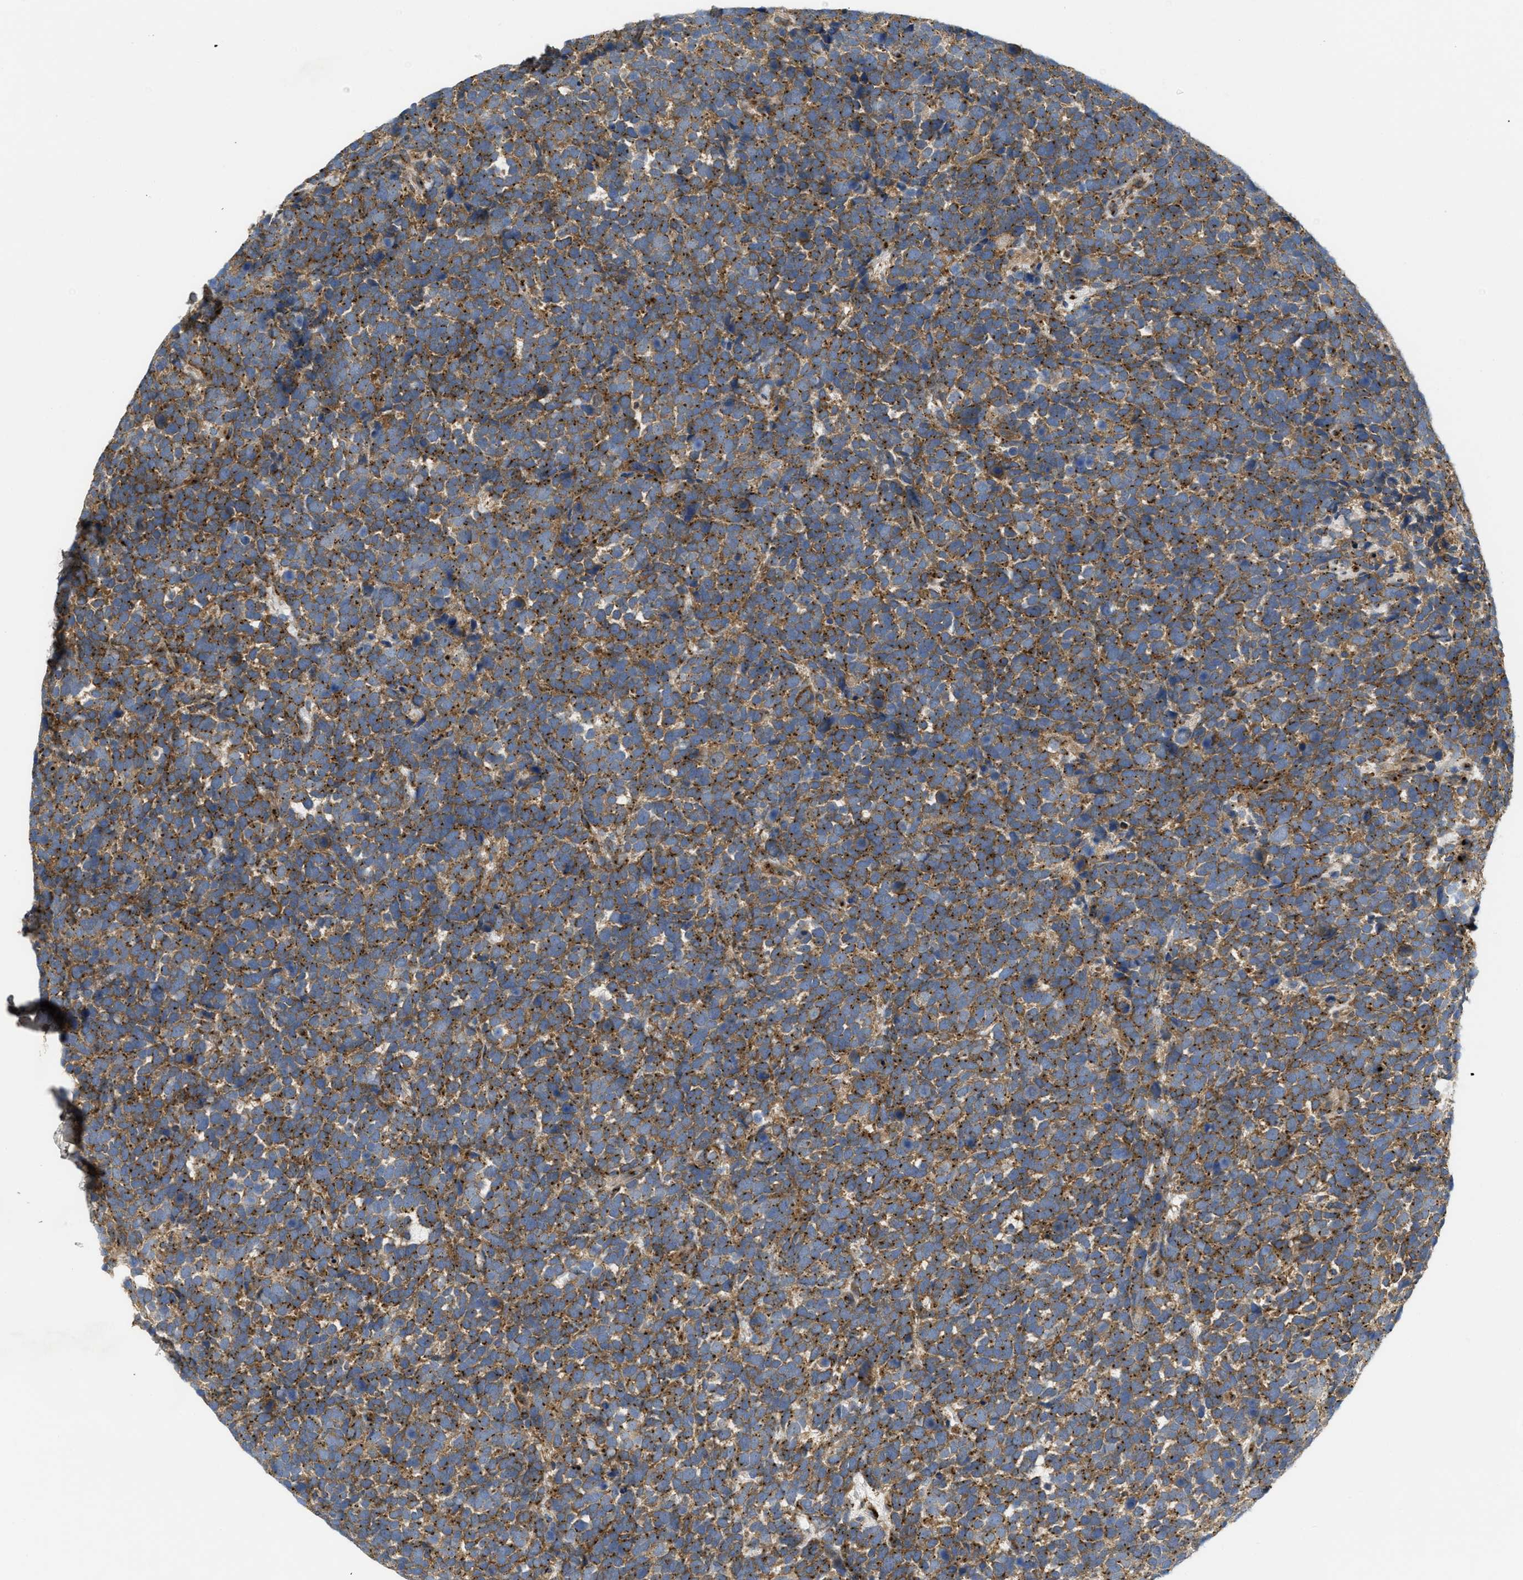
{"staining": {"intensity": "moderate", "quantity": "25%-75%", "location": "cytoplasmic/membranous"}, "tissue": "urothelial cancer", "cell_type": "Tumor cells", "image_type": "cancer", "snomed": [{"axis": "morphology", "description": "Urothelial carcinoma, High grade"}, {"axis": "topography", "description": "Urinary bladder"}], "caption": "The immunohistochemical stain highlights moderate cytoplasmic/membranous staining in tumor cells of urothelial cancer tissue. (DAB (3,3'-diaminobenzidine) IHC with brightfield microscopy, high magnification).", "gene": "ZNF70", "patient": {"sex": "female", "age": 82}}